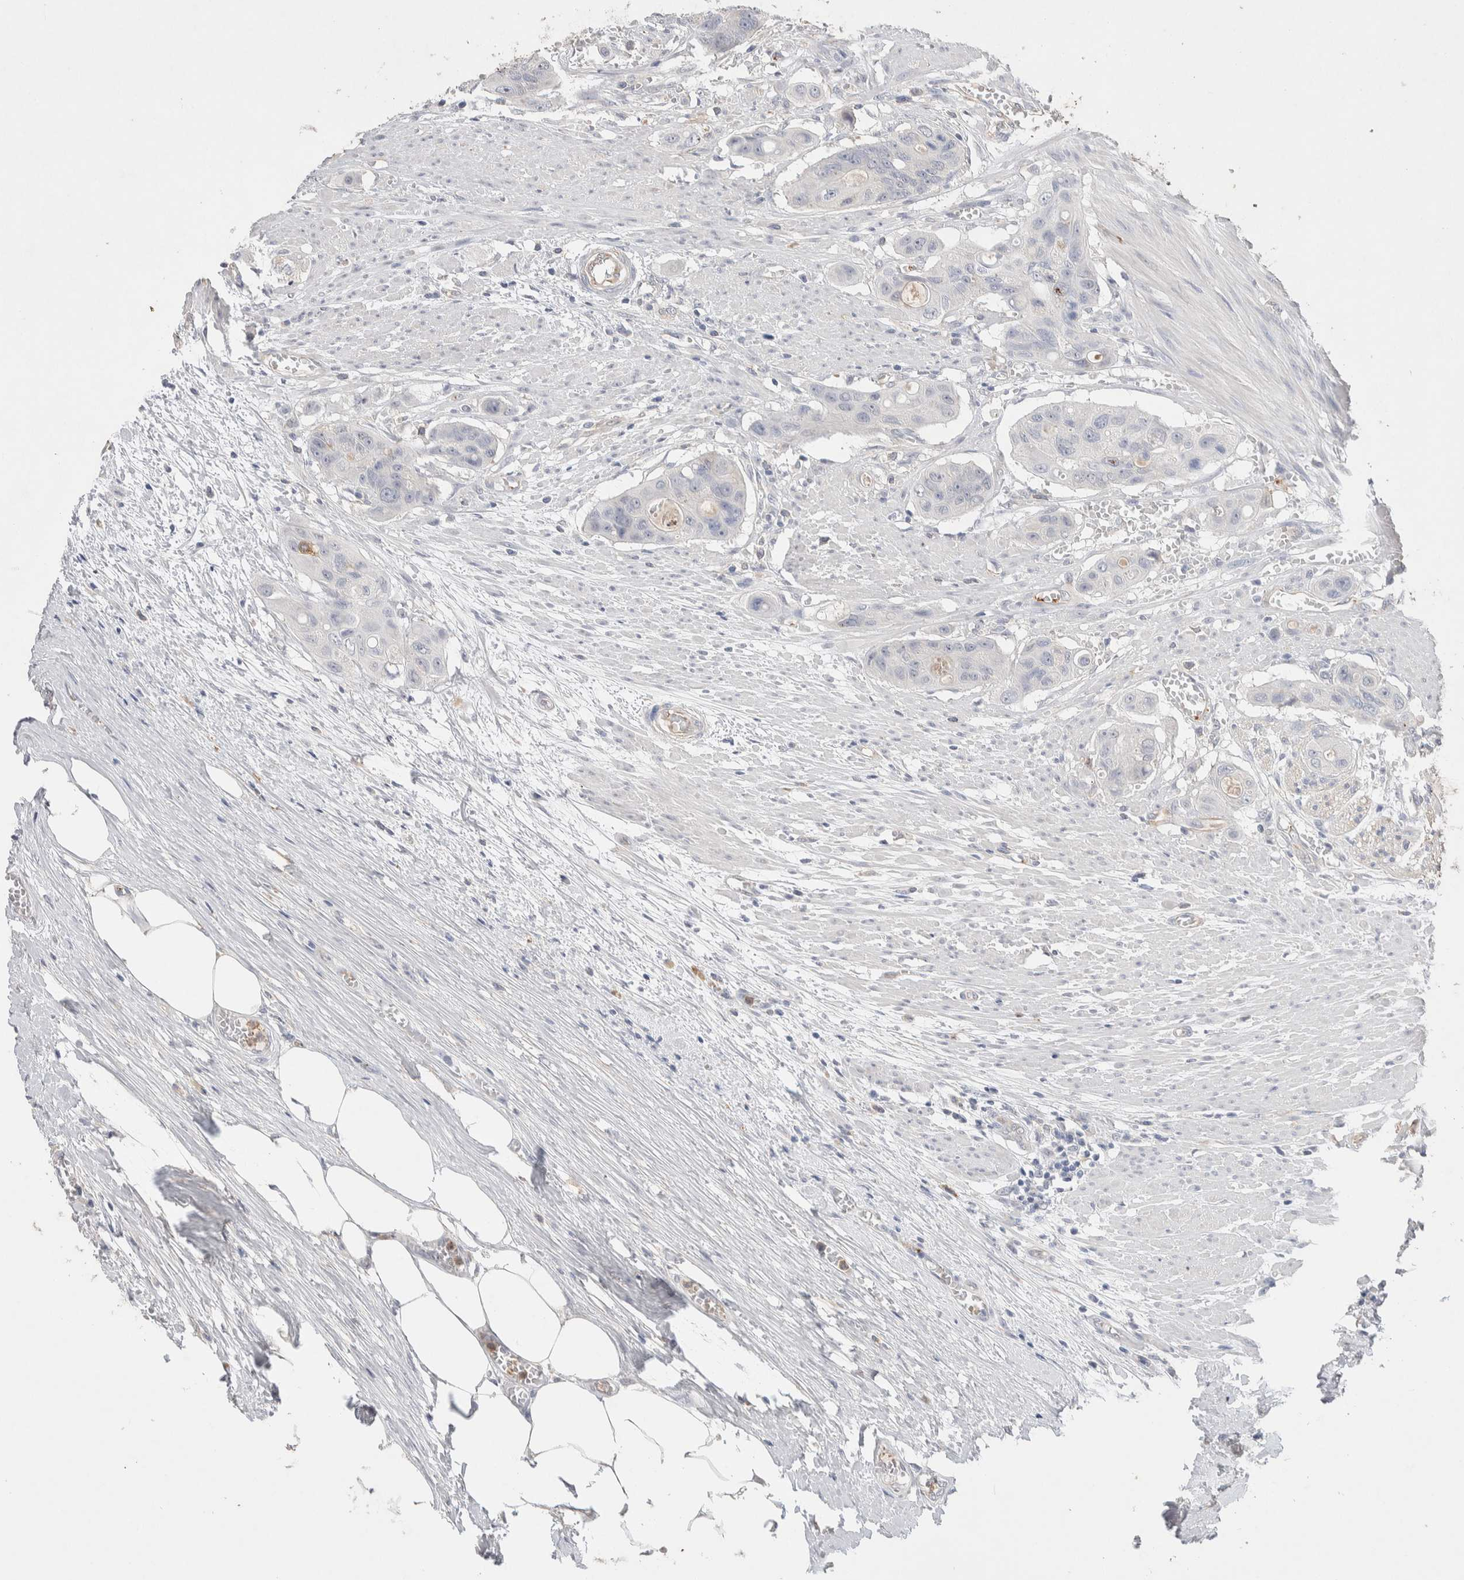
{"staining": {"intensity": "negative", "quantity": "none", "location": "none"}, "tissue": "colorectal cancer", "cell_type": "Tumor cells", "image_type": "cancer", "snomed": [{"axis": "morphology", "description": "Adenocarcinoma, NOS"}, {"axis": "topography", "description": "Colon"}], "caption": "Immunohistochemistry (IHC) of human adenocarcinoma (colorectal) demonstrates no staining in tumor cells.", "gene": "FFAR2", "patient": {"sex": "female", "age": 57}}